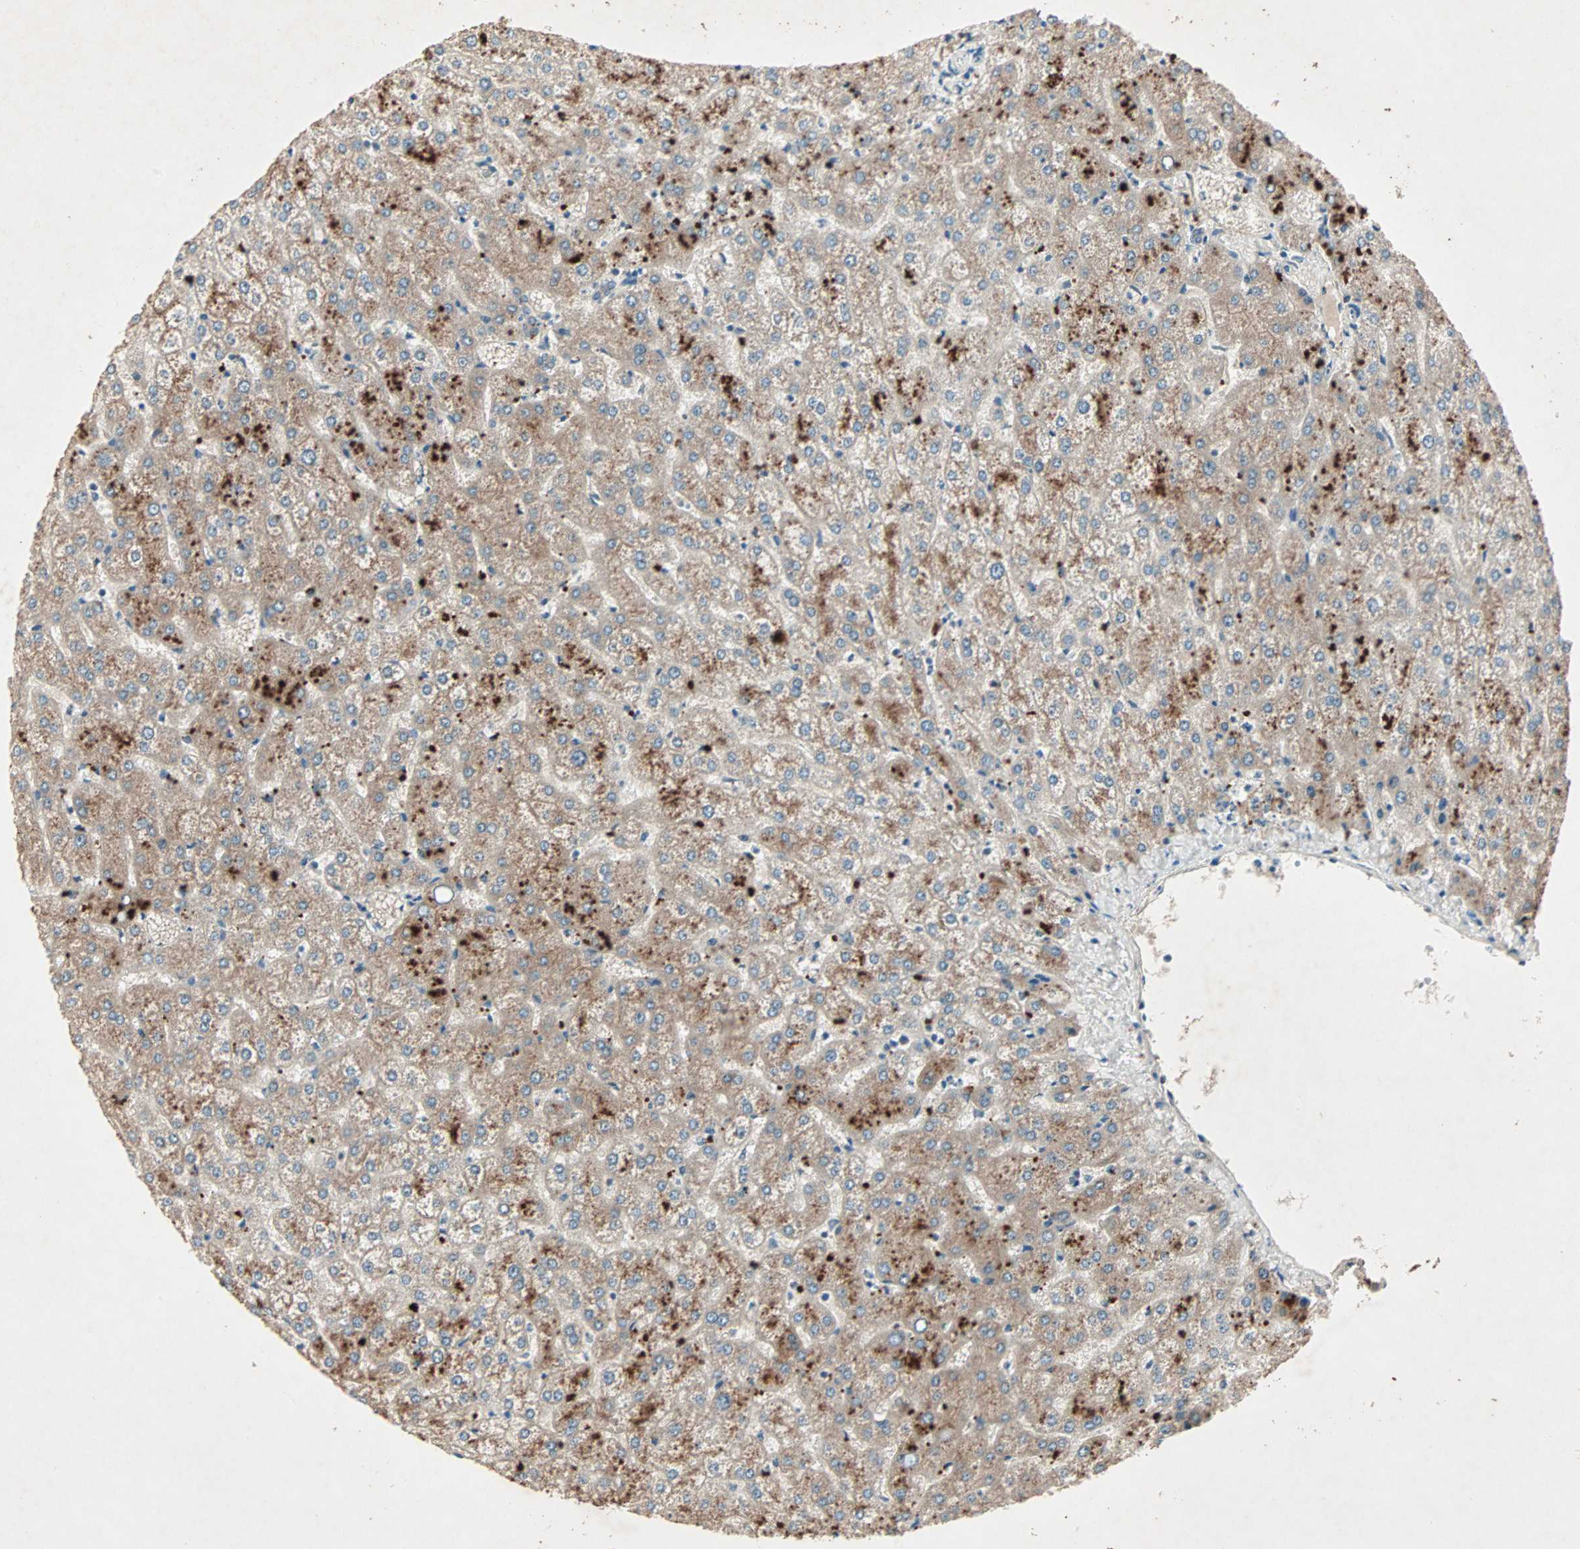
{"staining": {"intensity": "weak", "quantity": "<25%", "location": "cytoplasmic/membranous"}, "tissue": "liver", "cell_type": "Cholangiocytes", "image_type": "normal", "snomed": [{"axis": "morphology", "description": "Normal tissue, NOS"}, {"axis": "topography", "description": "Liver"}], "caption": "IHC histopathology image of normal liver stained for a protein (brown), which shows no expression in cholangiocytes.", "gene": "SDSL", "patient": {"sex": "female", "age": 32}}